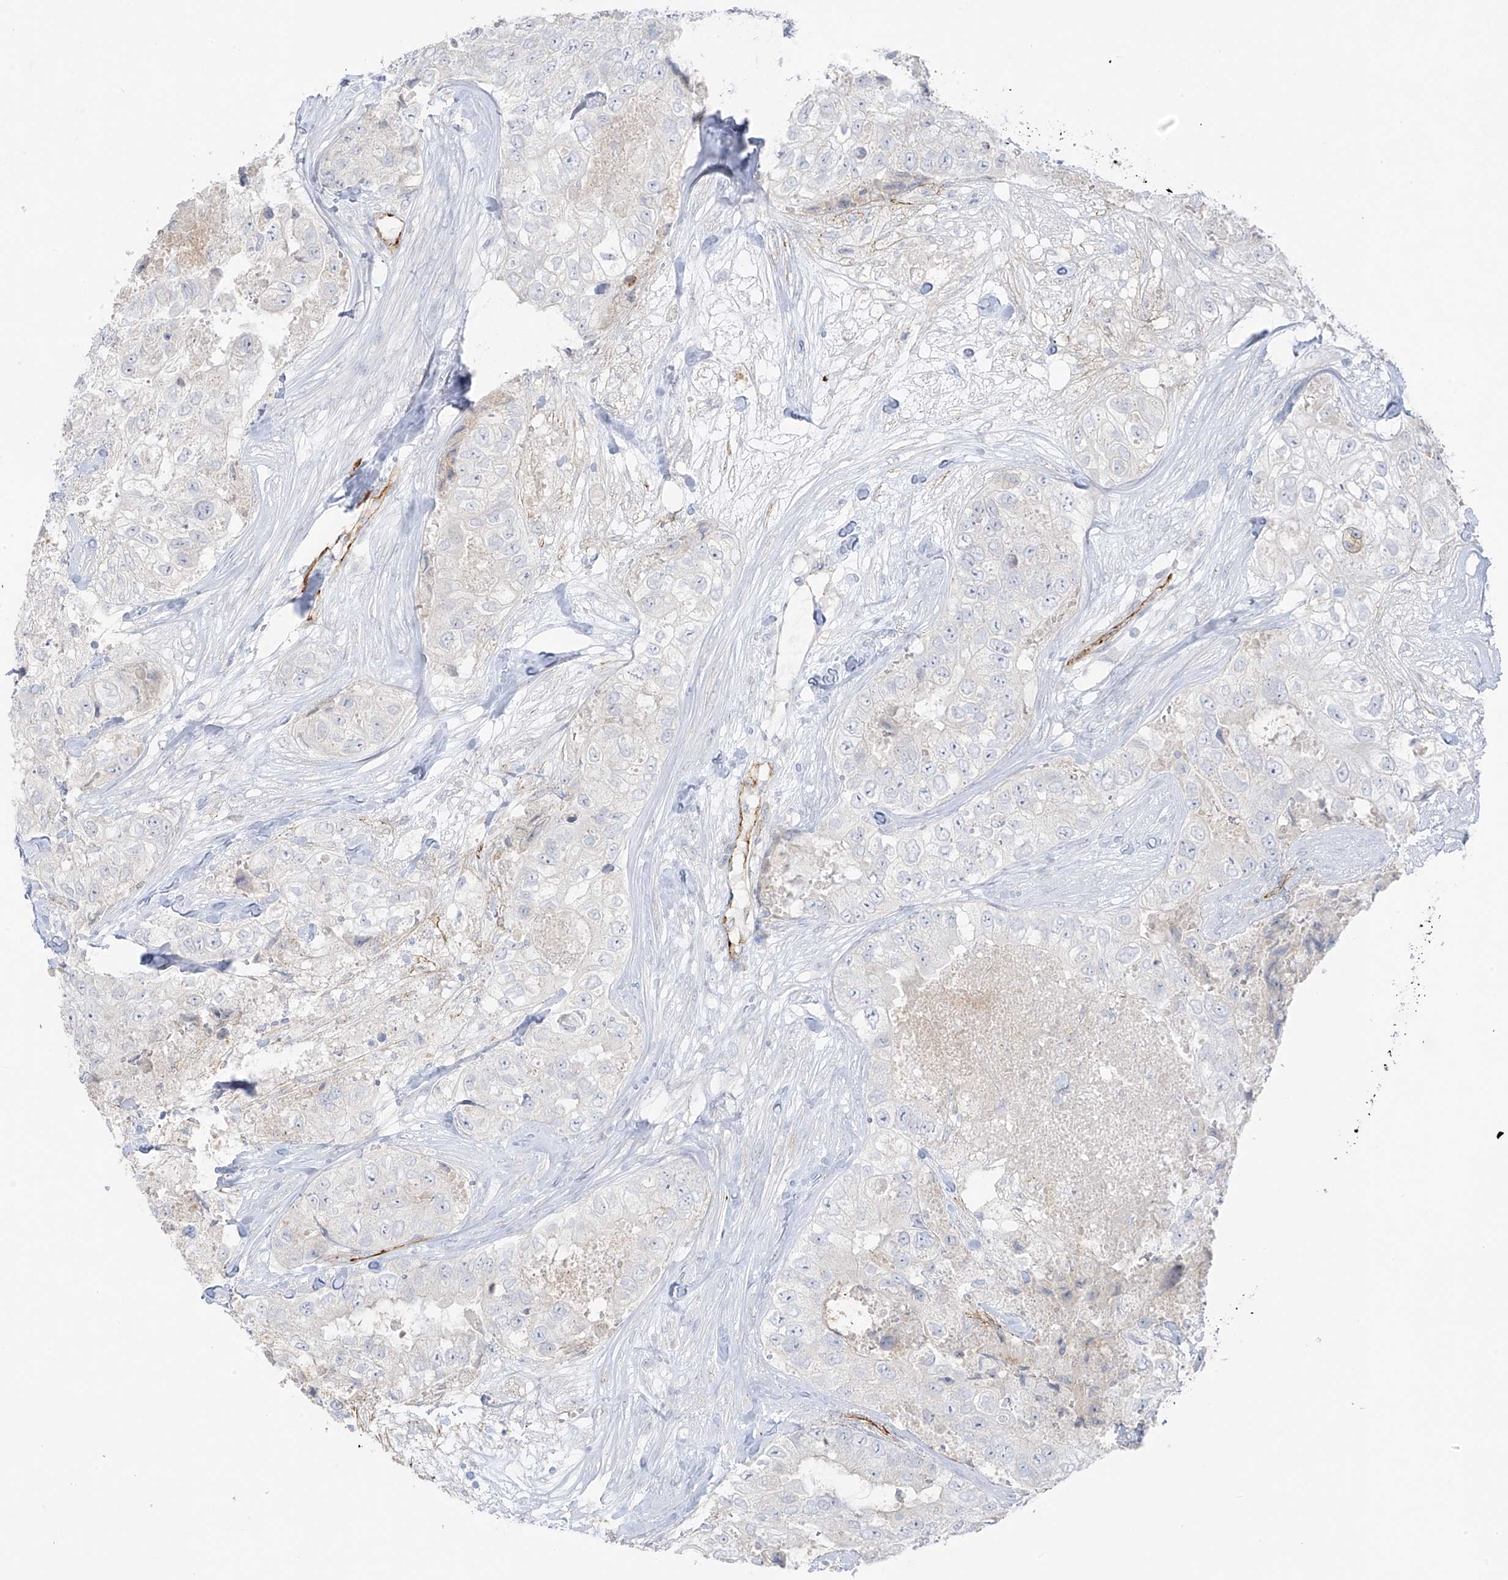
{"staining": {"intensity": "negative", "quantity": "none", "location": "none"}, "tissue": "breast cancer", "cell_type": "Tumor cells", "image_type": "cancer", "snomed": [{"axis": "morphology", "description": "Duct carcinoma"}, {"axis": "topography", "description": "Breast"}], "caption": "Tumor cells are negative for protein expression in human breast cancer (invasive ductal carcinoma).", "gene": "C11orf87", "patient": {"sex": "female", "age": 62}}